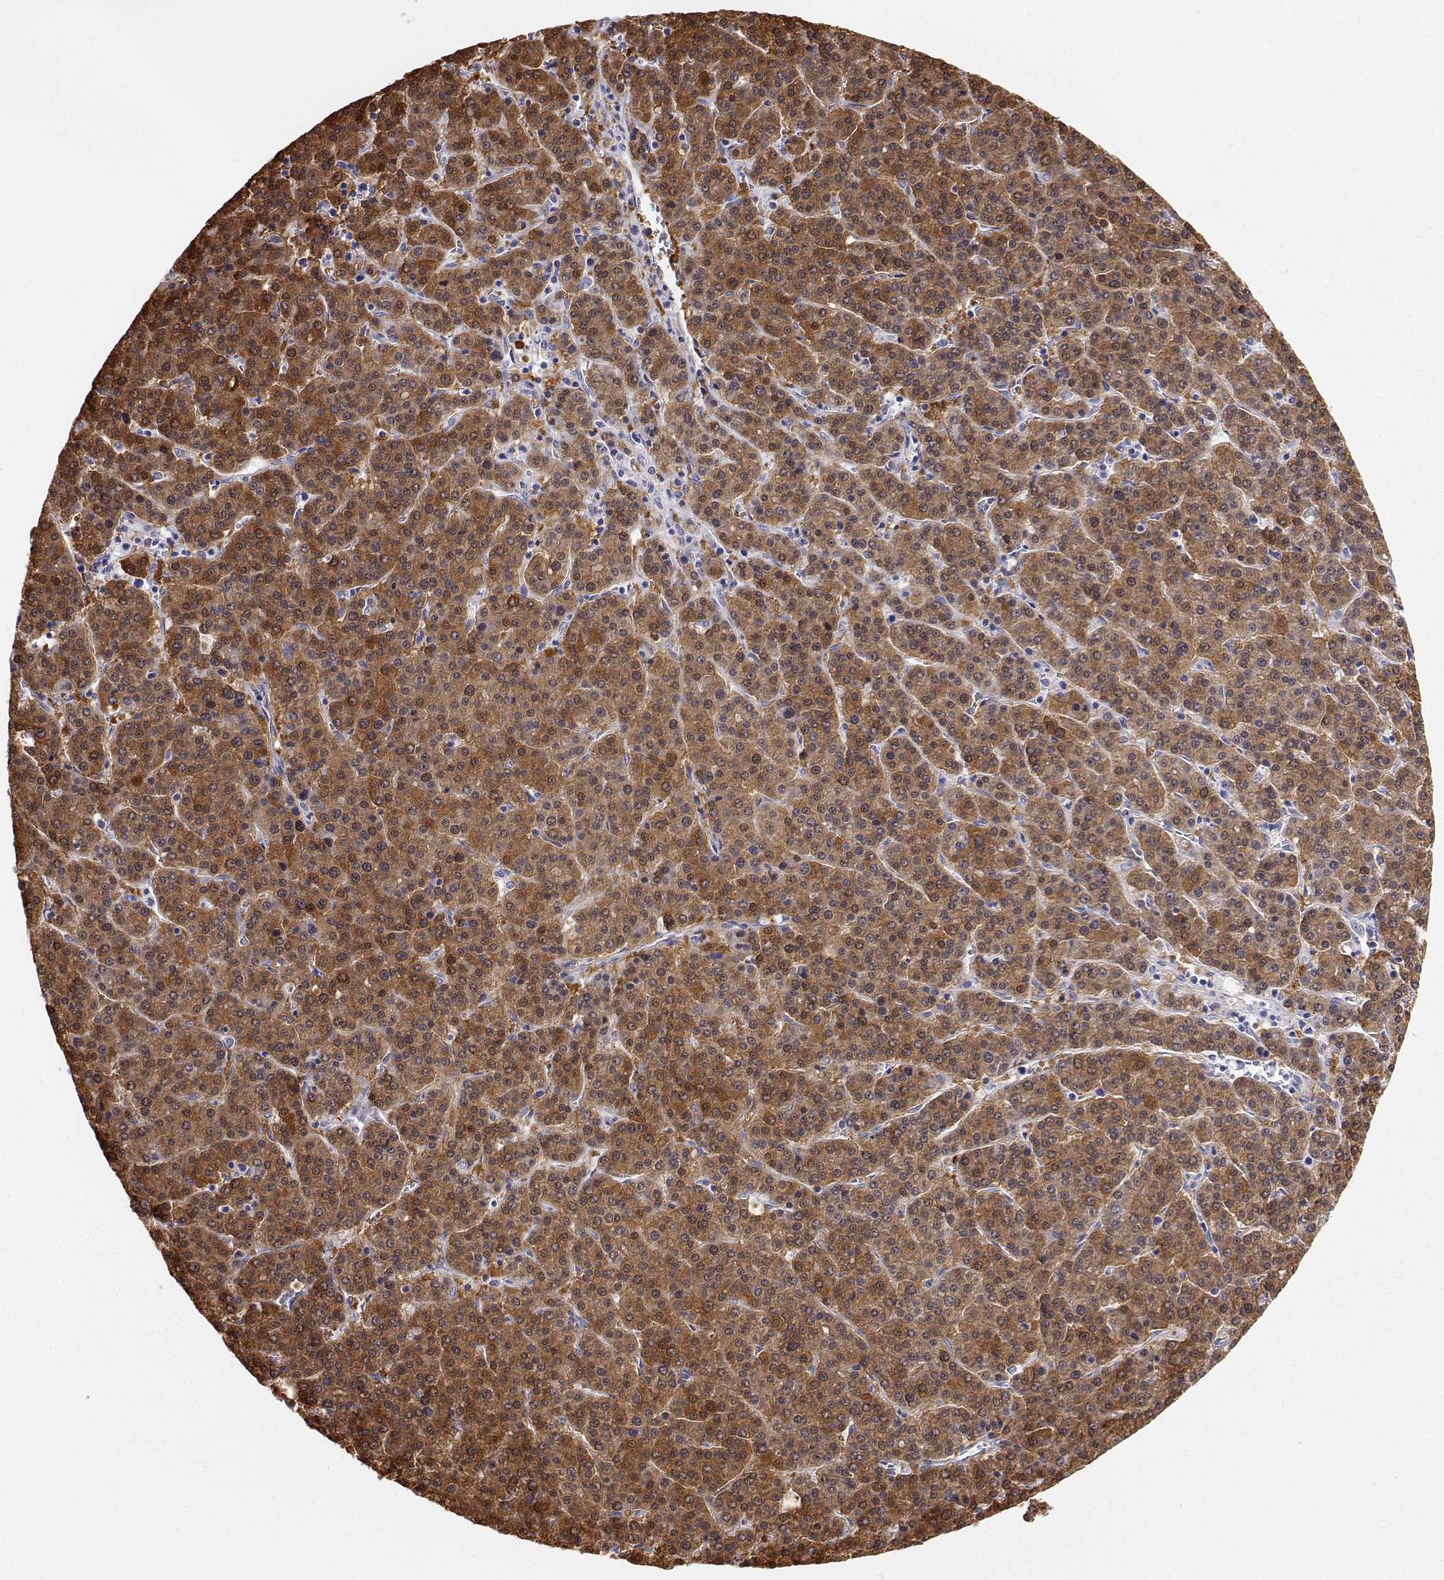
{"staining": {"intensity": "moderate", "quantity": ">75%", "location": "cytoplasmic/membranous,nuclear"}, "tissue": "liver cancer", "cell_type": "Tumor cells", "image_type": "cancer", "snomed": [{"axis": "morphology", "description": "Carcinoma, Hepatocellular, NOS"}, {"axis": "topography", "description": "Liver"}], "caption": "Human liver hepatocellular carcinoma stained with a protein marker reveals moderate staining in tumor cells.", "gene": "BHMT", "patient": {"sex": "female", "age": 58}}